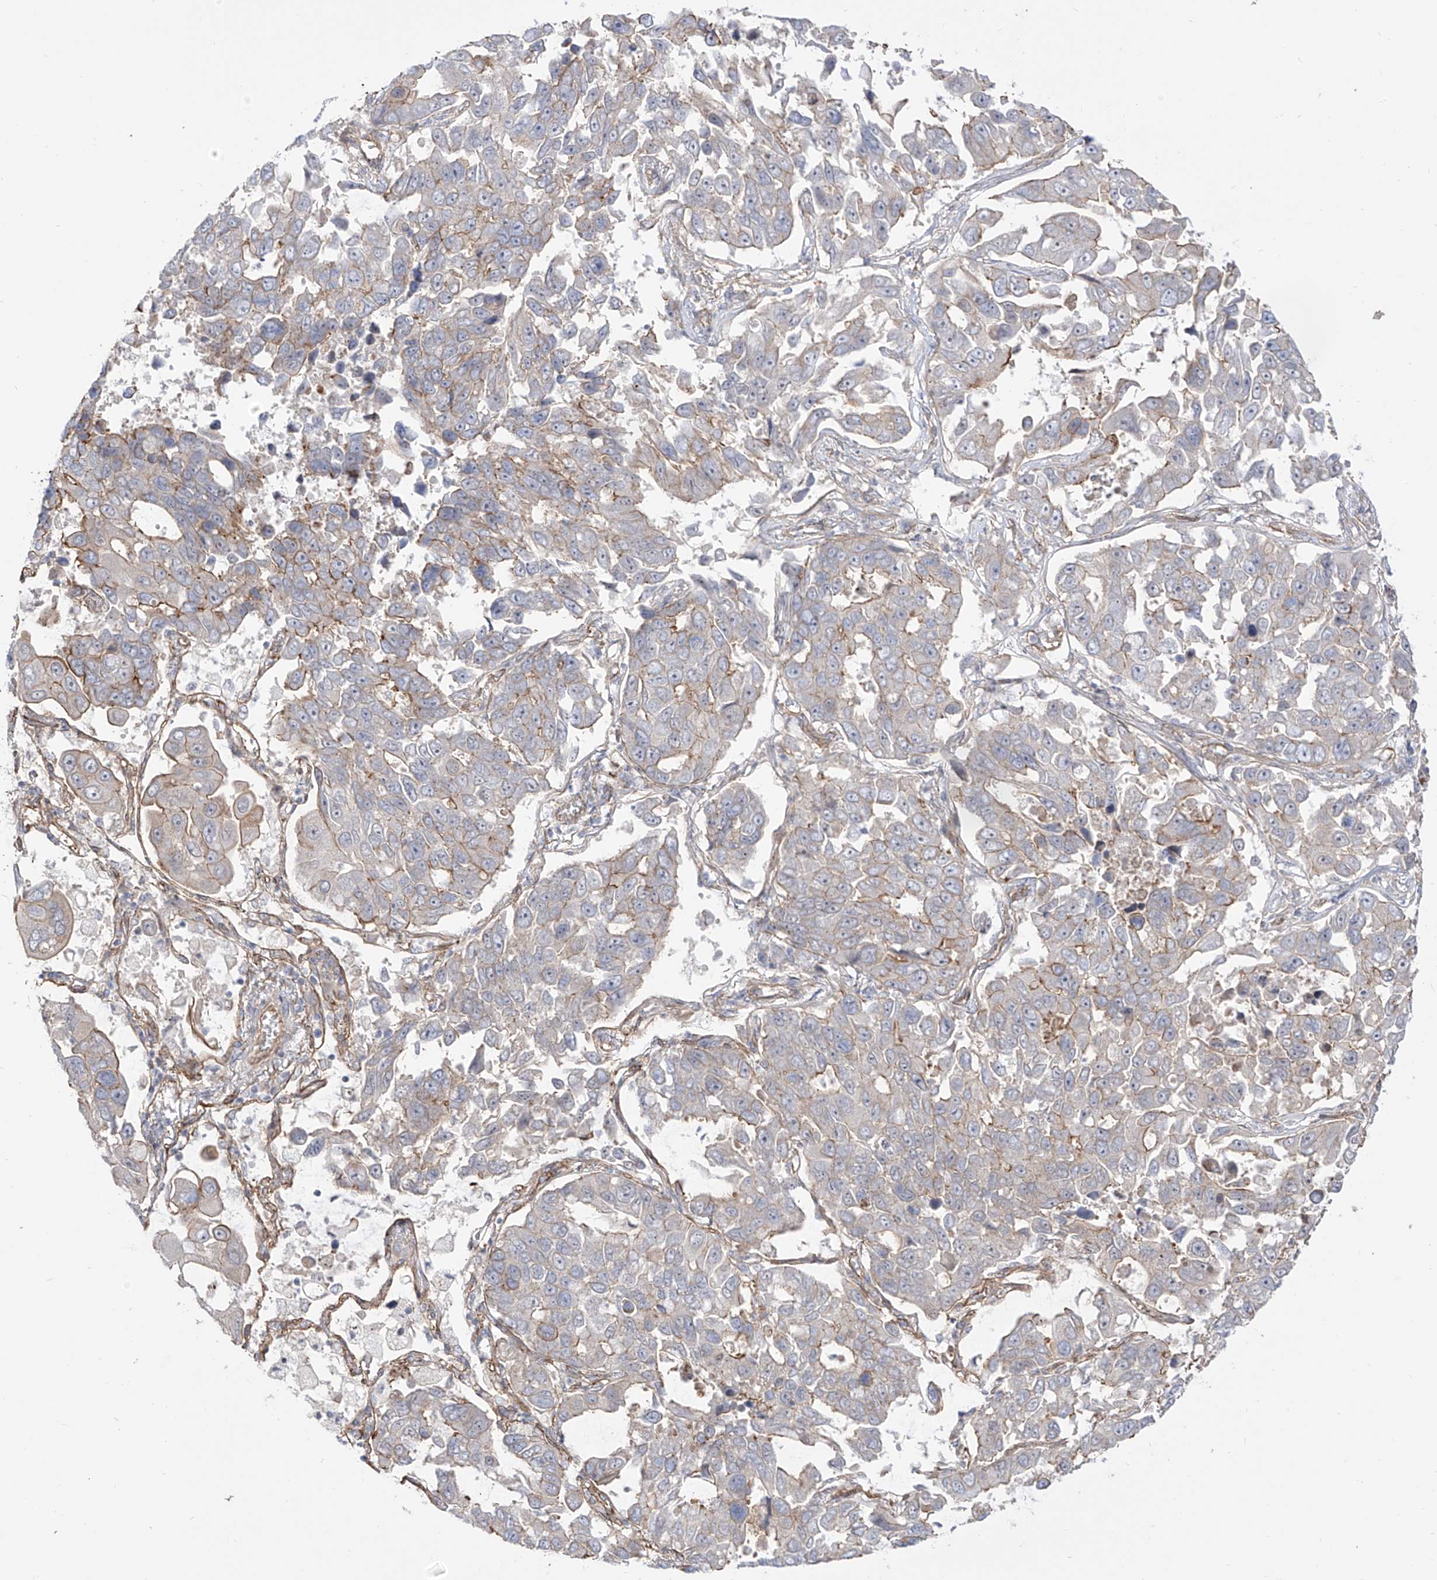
{"staining": {"intensity": "moderate", "quantity": "<25%", "location": "cytoplasmic/membranous"}, "tissue": "lung cancer", "cell_type": "Tumor cells", "image_type": "cancer", "snomed": [{"axis": "morphology", "description": "Adenocarcinoma, NOS"}, {"axis": "topography", "description": "Lung"}], "caption": "Lung cancer stained with IHC exhibits moderate cytoplasmic/membranous expression in about <25% of tumor cells.", "gene": "ZNF180", "patient": {"sex": "male", "age": 64}}